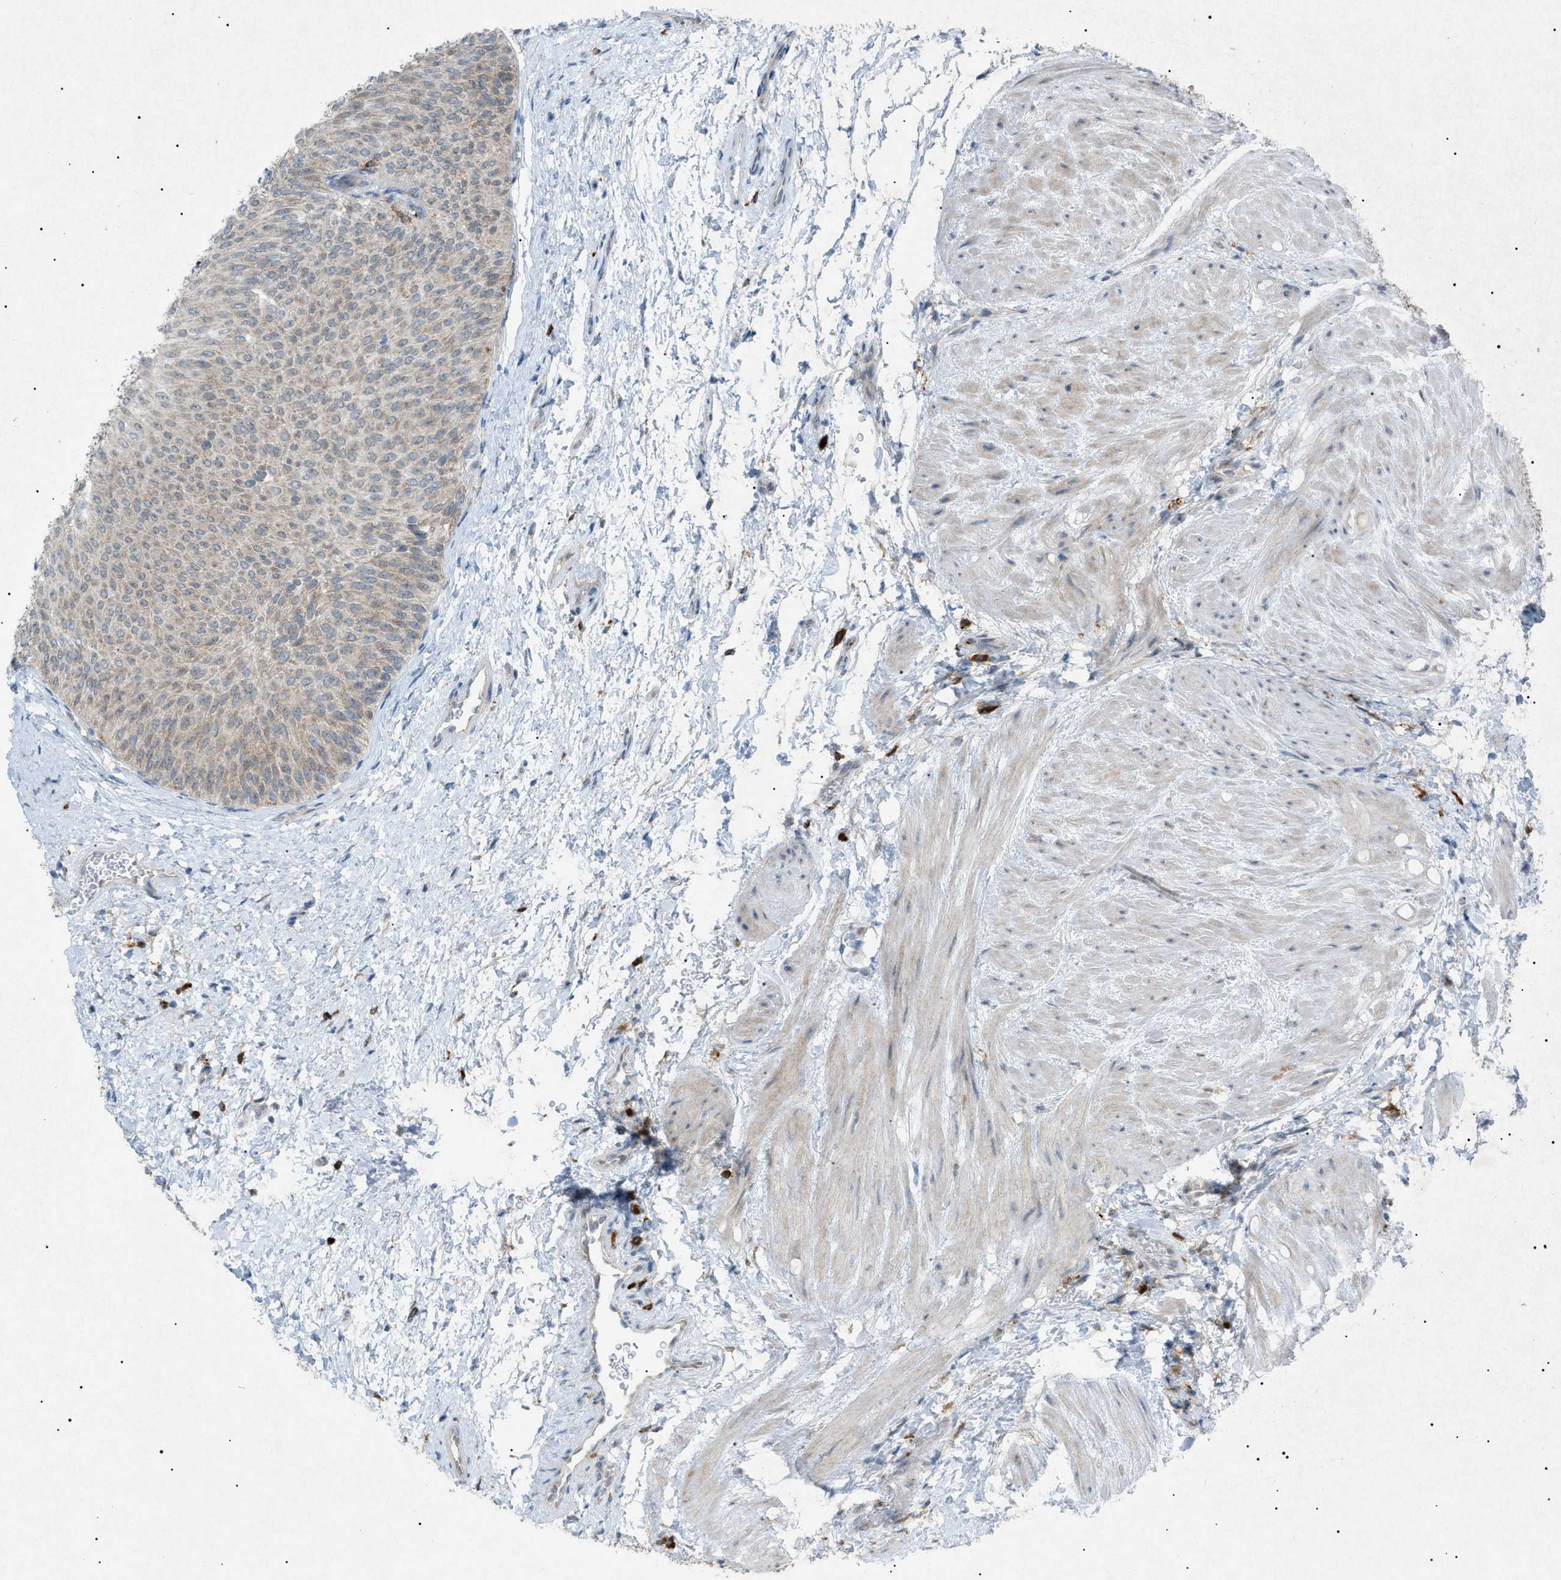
{"staining": {"intensity": "weak", "quantity": ">75%", "location": "cytoplasmic/membranous"}, "tissue": "urothelial cancer", "cell_type": "Tumor cells", "image_type": "cancer", "snomed": [{"axis": "morphology", "description": "Urothelial carcinoma, Low grade"}, {"axis": "topography", "description": "Urinary bladder"}], "caption": "Human urothelial cancer stained with a brown dye demonstrates weak cytoplasmic/membranous positive expression in approximately >75% of tumor cells.", "gene": "BTK", "patient": {"sex": "female", "age": 60}}